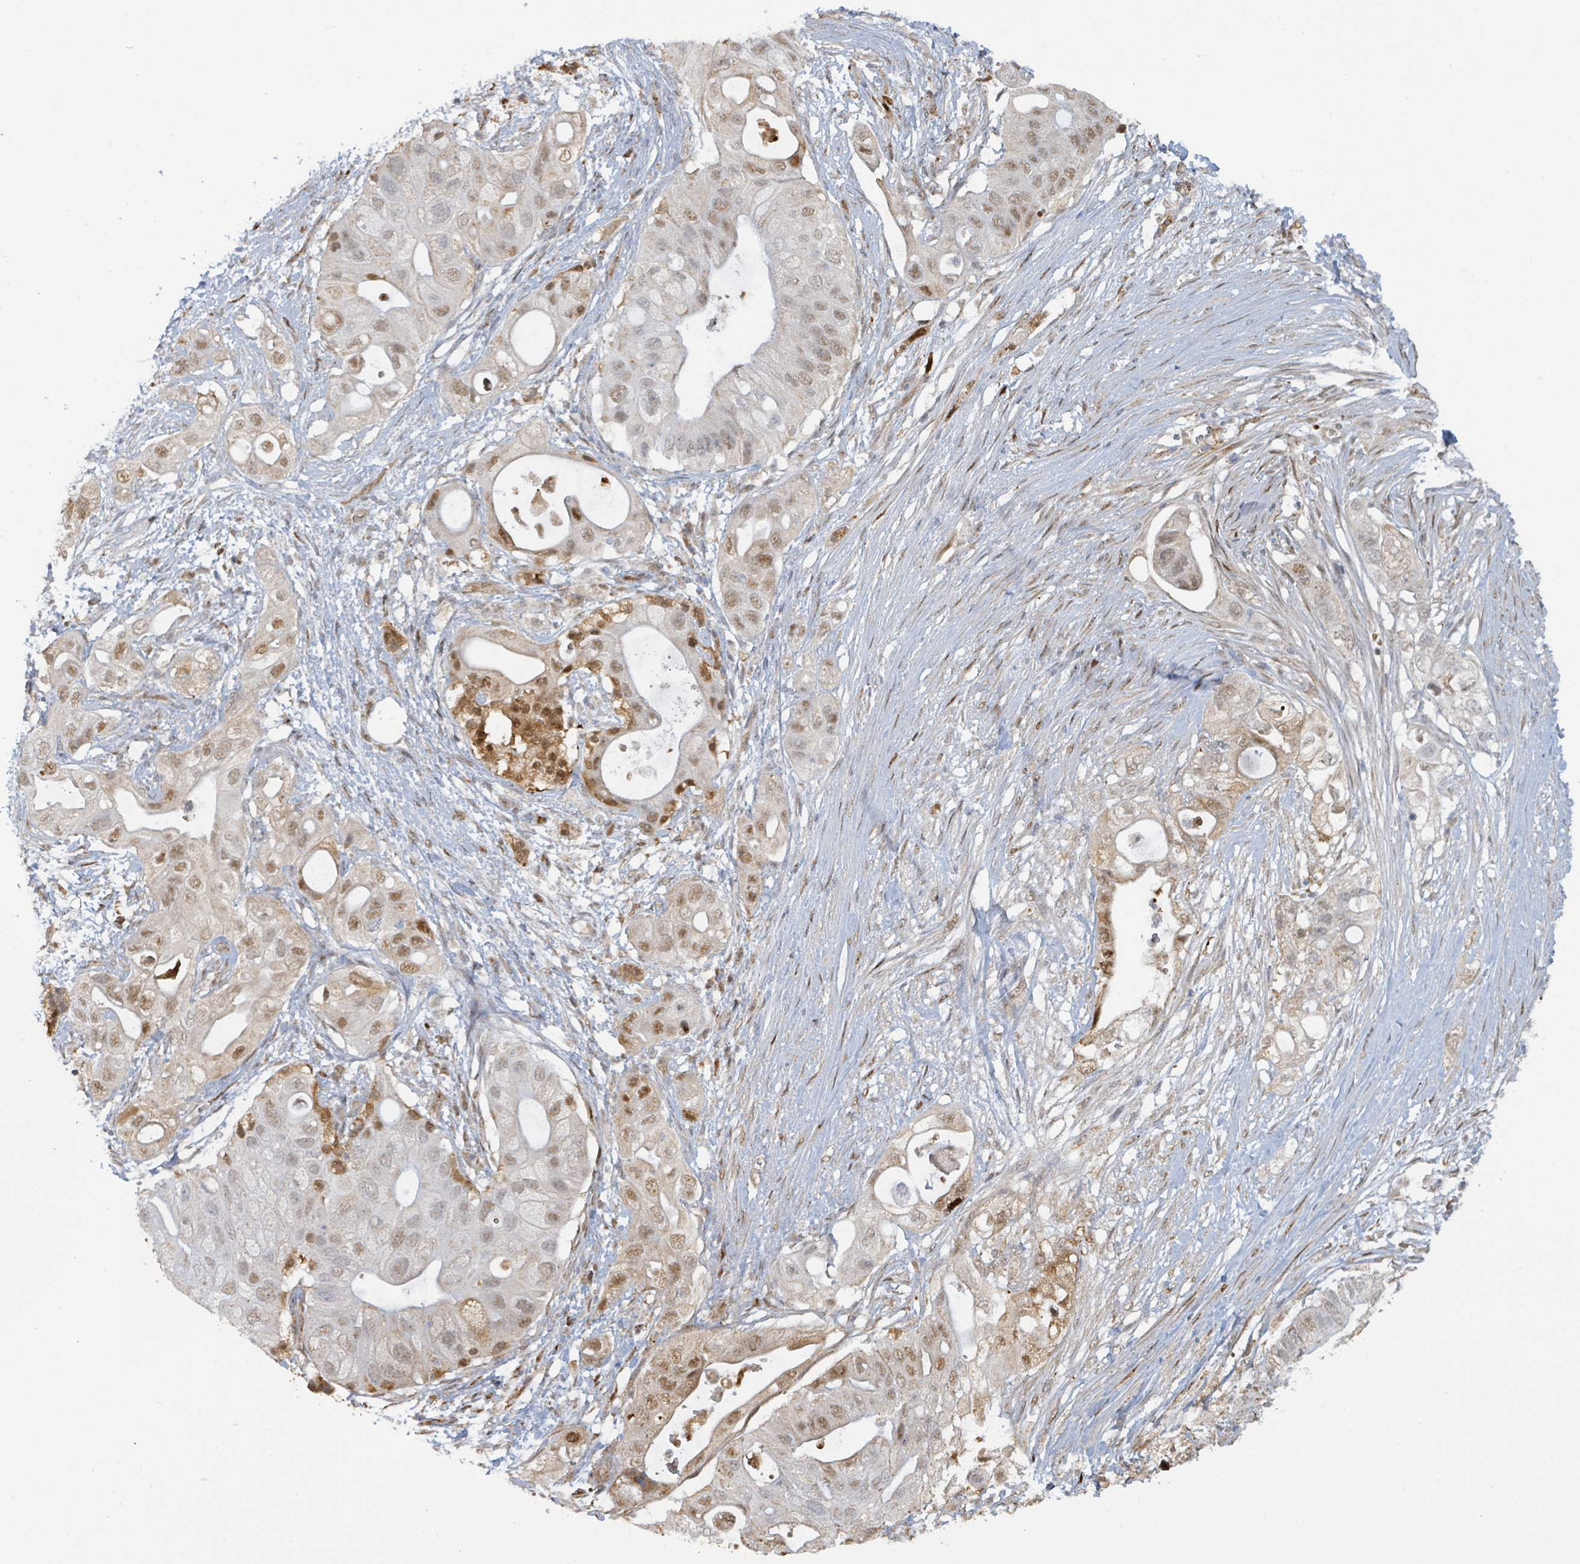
{"staining": {"intensity": "moderate", "quantity": "25%-75%", "location": "cytoplasmic/membranous,nuclear"}, "tissue": "pancreatic cancer", "cell_type": "Tumor cells", "image_type": "cancer", "snomed": [{"axis": "morphology", "description": "Adenocarcinoma, NOS"}, {"axis": "topography", "description": "Pancreas"}], "caption": "Protein expression analysis of human pancreatic cancer reveals moderate cytoplasmic/membranous and nuclear staining in about 25%-75% of tumor cells. (DAB (3,3'-diaminobenzidine) IHC, brown staining for protein, blue staining for nuclei).", "gene": "PSMB7", "patient": {"sex": "female", "age": 72}}